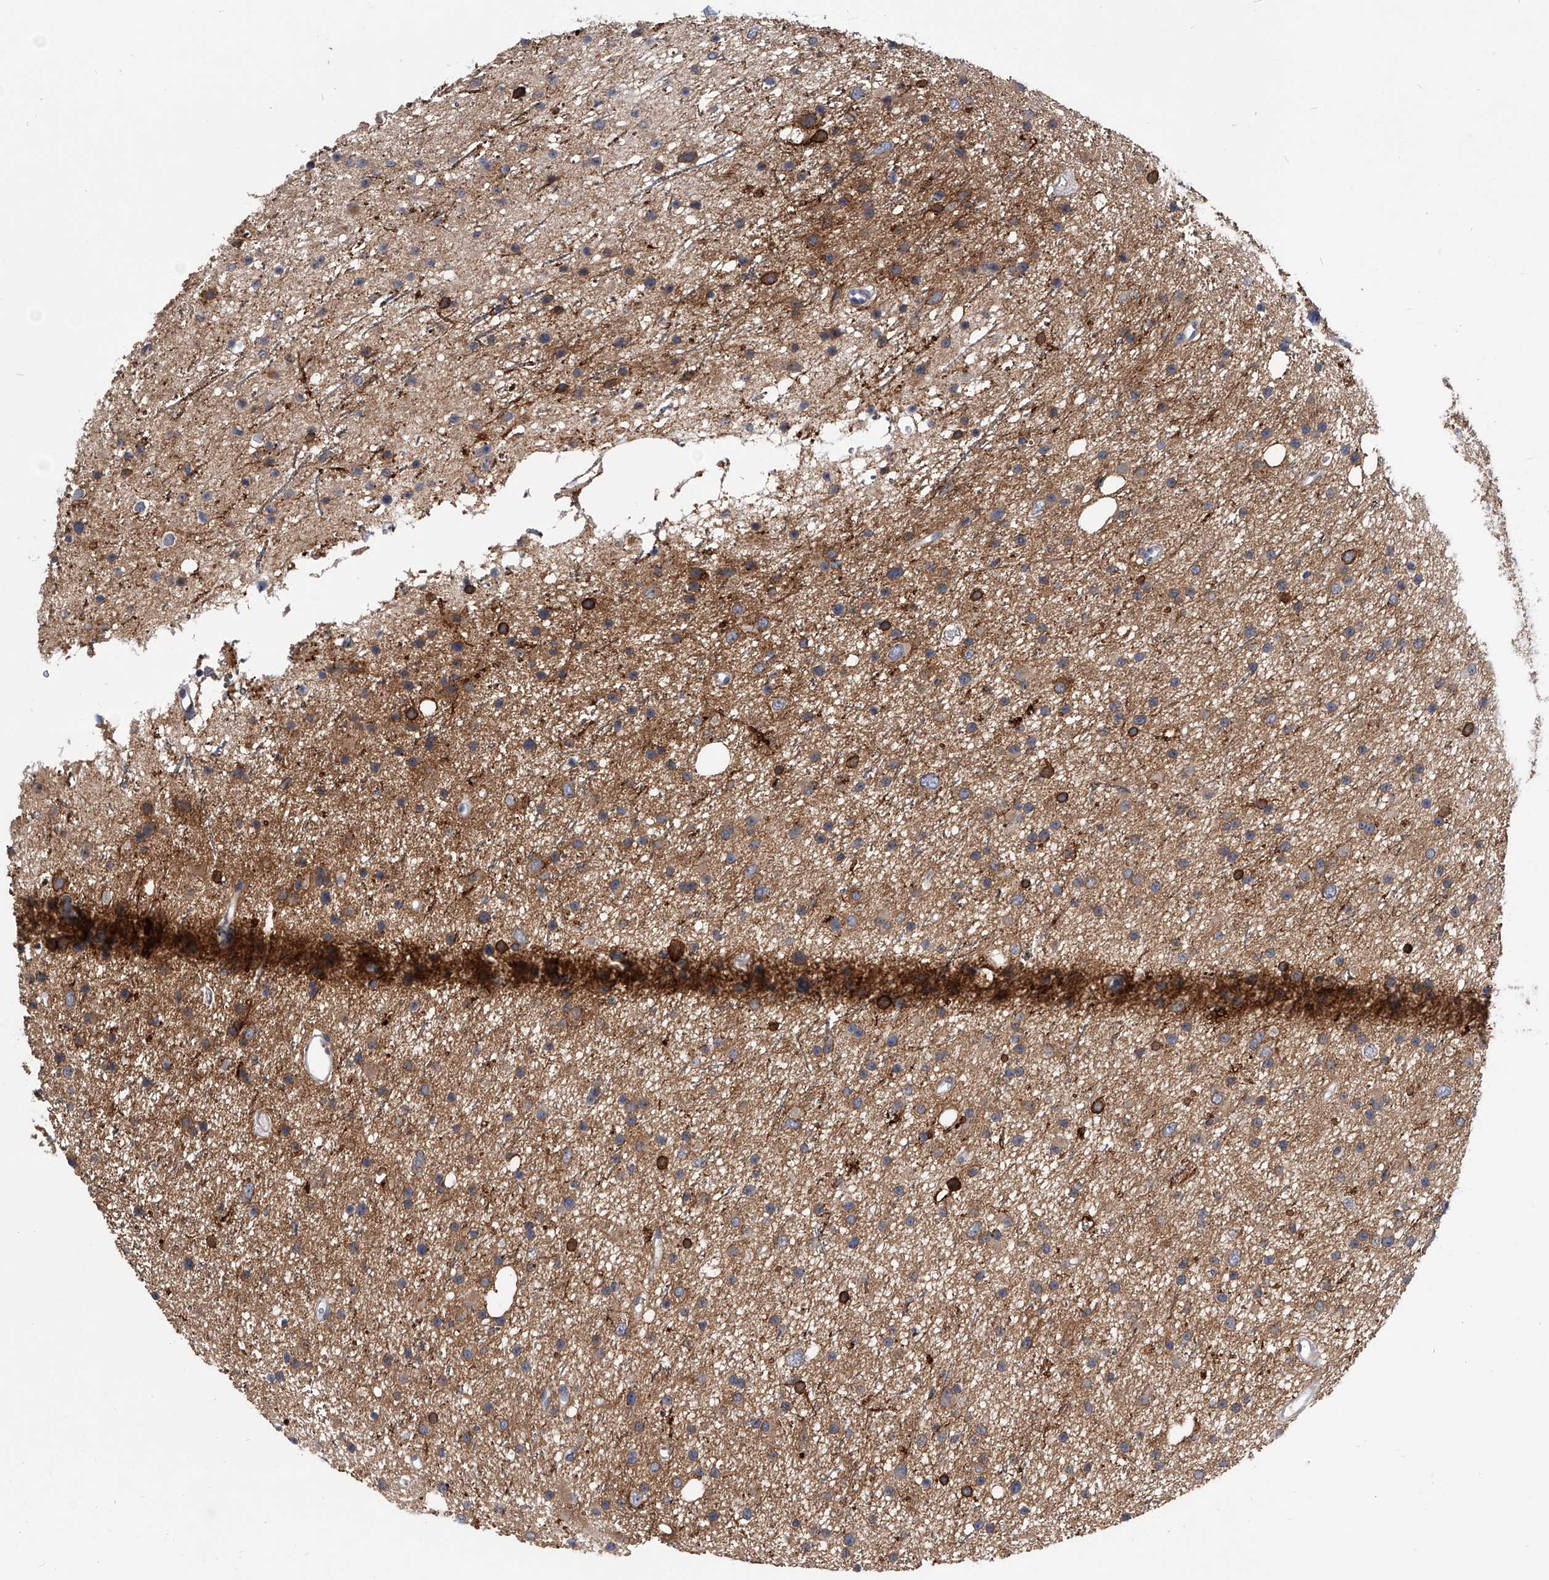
{"staining": {"intensity": "negative", "quantity": "none", "location": "none"}, "tissue": "glioma", "cell_type": "Tumor cells", "image_type": "cancer", "snomed": [{"axis": "morphology", "description": "Glioma, malignant, Low grade"}, {"axis": "topography", "description": "Cerebral cortex"}], "caption": "High magnification brightfield microscopy of glioma stained with DAB (brown) and counterstained with hematoxylin (blue): tumor cells show no significant expression.", "gene": "MAP4K3", "patient": {"sex": "female", "age": 39}}